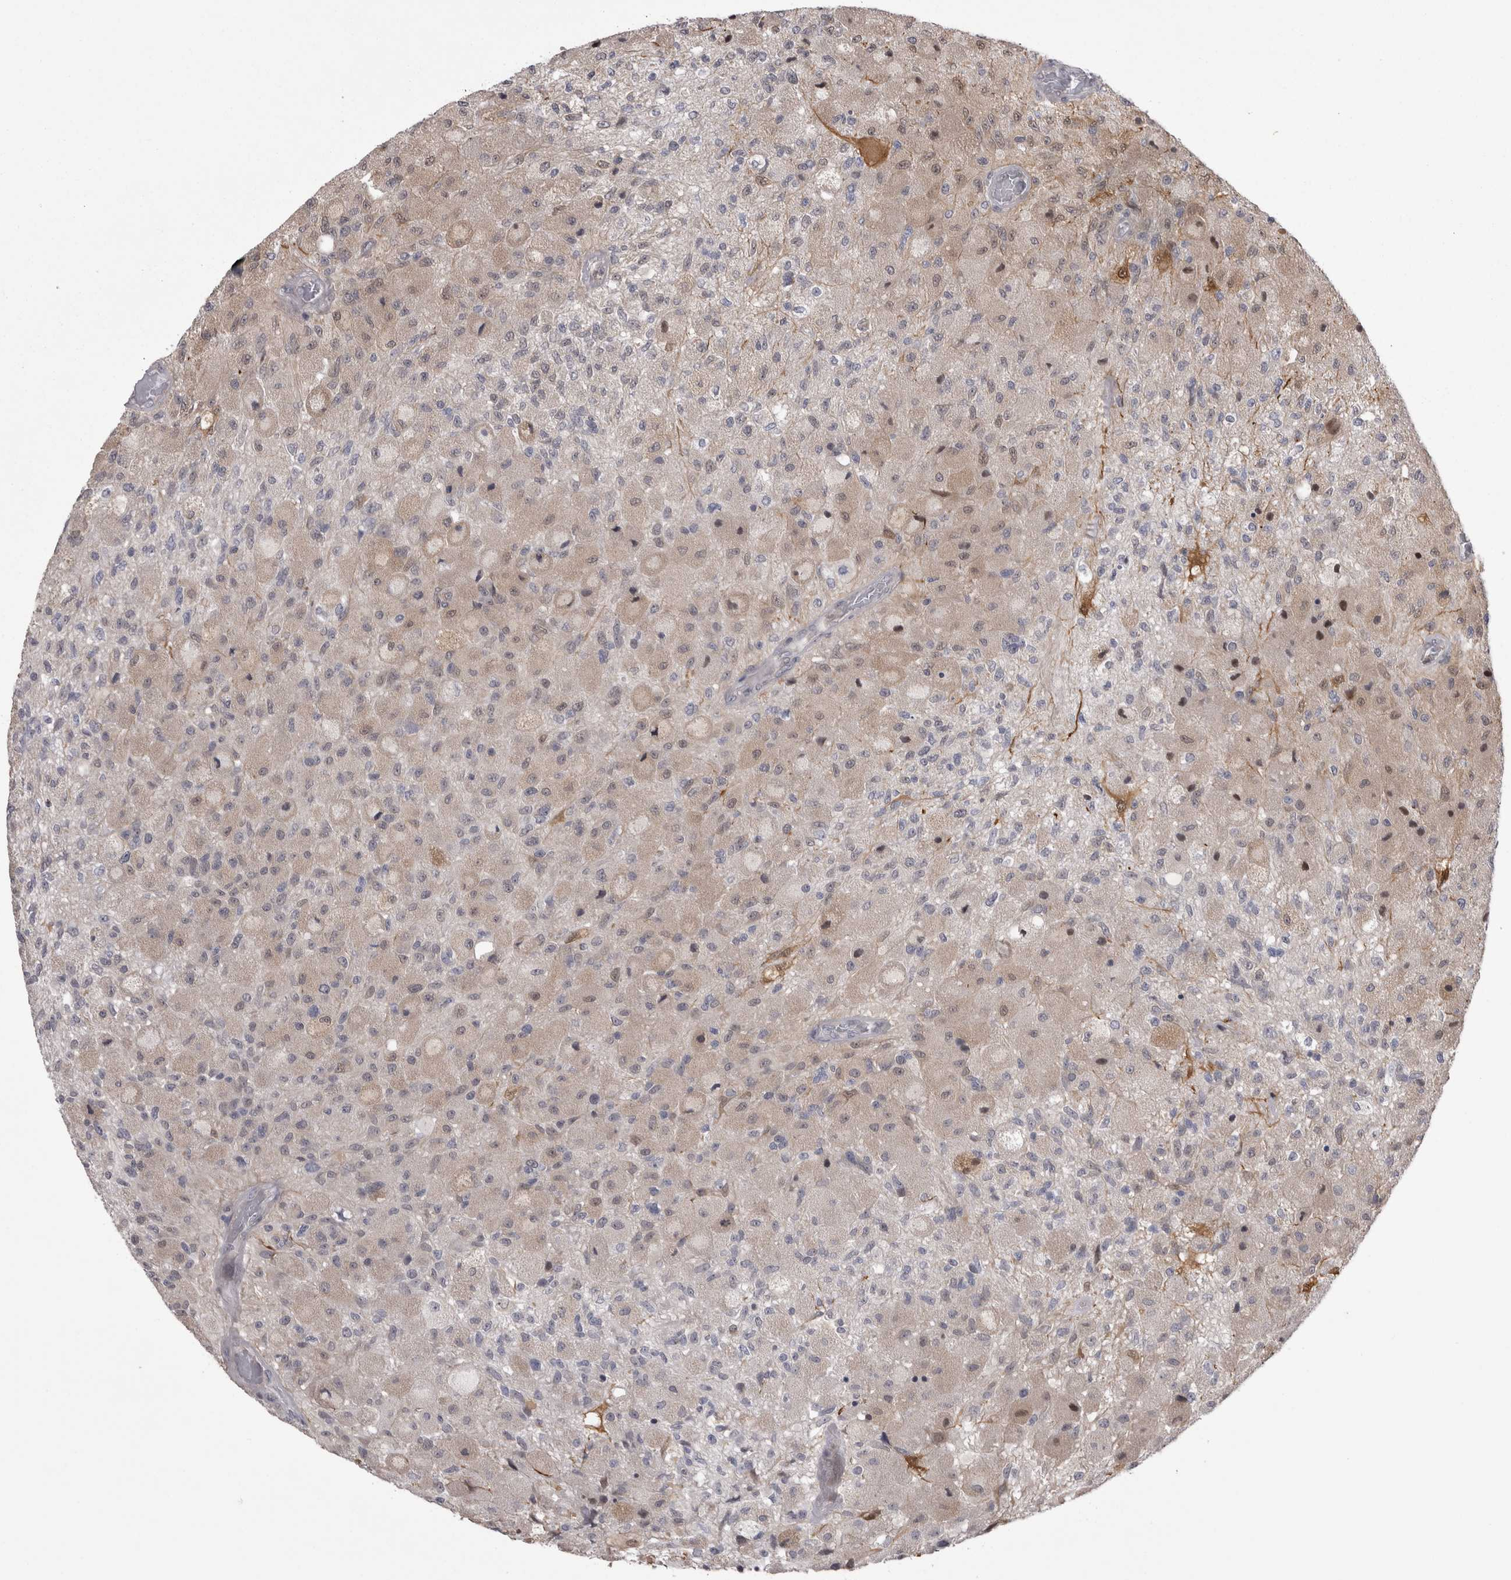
{"staining": {"intensity": "negative", "quantity": "none", "location": "none"}, "tissue": "glioma", "cell_type": "Tumor cells", "image_type": "cancer", "snomed": [{"axis": "morphology", "description": "Normal tissue, NOS"}, {"axis": "morphology", "description": "Glioma, malignant, High grade"}, {"axis": "topography", "description": "Cerebral cortex"}], "caption": "Photomicrograph shows no significant protein positivity in tumor cells of glioma.", "gene": "CHIC2", "patient": {"sex": "male", "age": 77}}